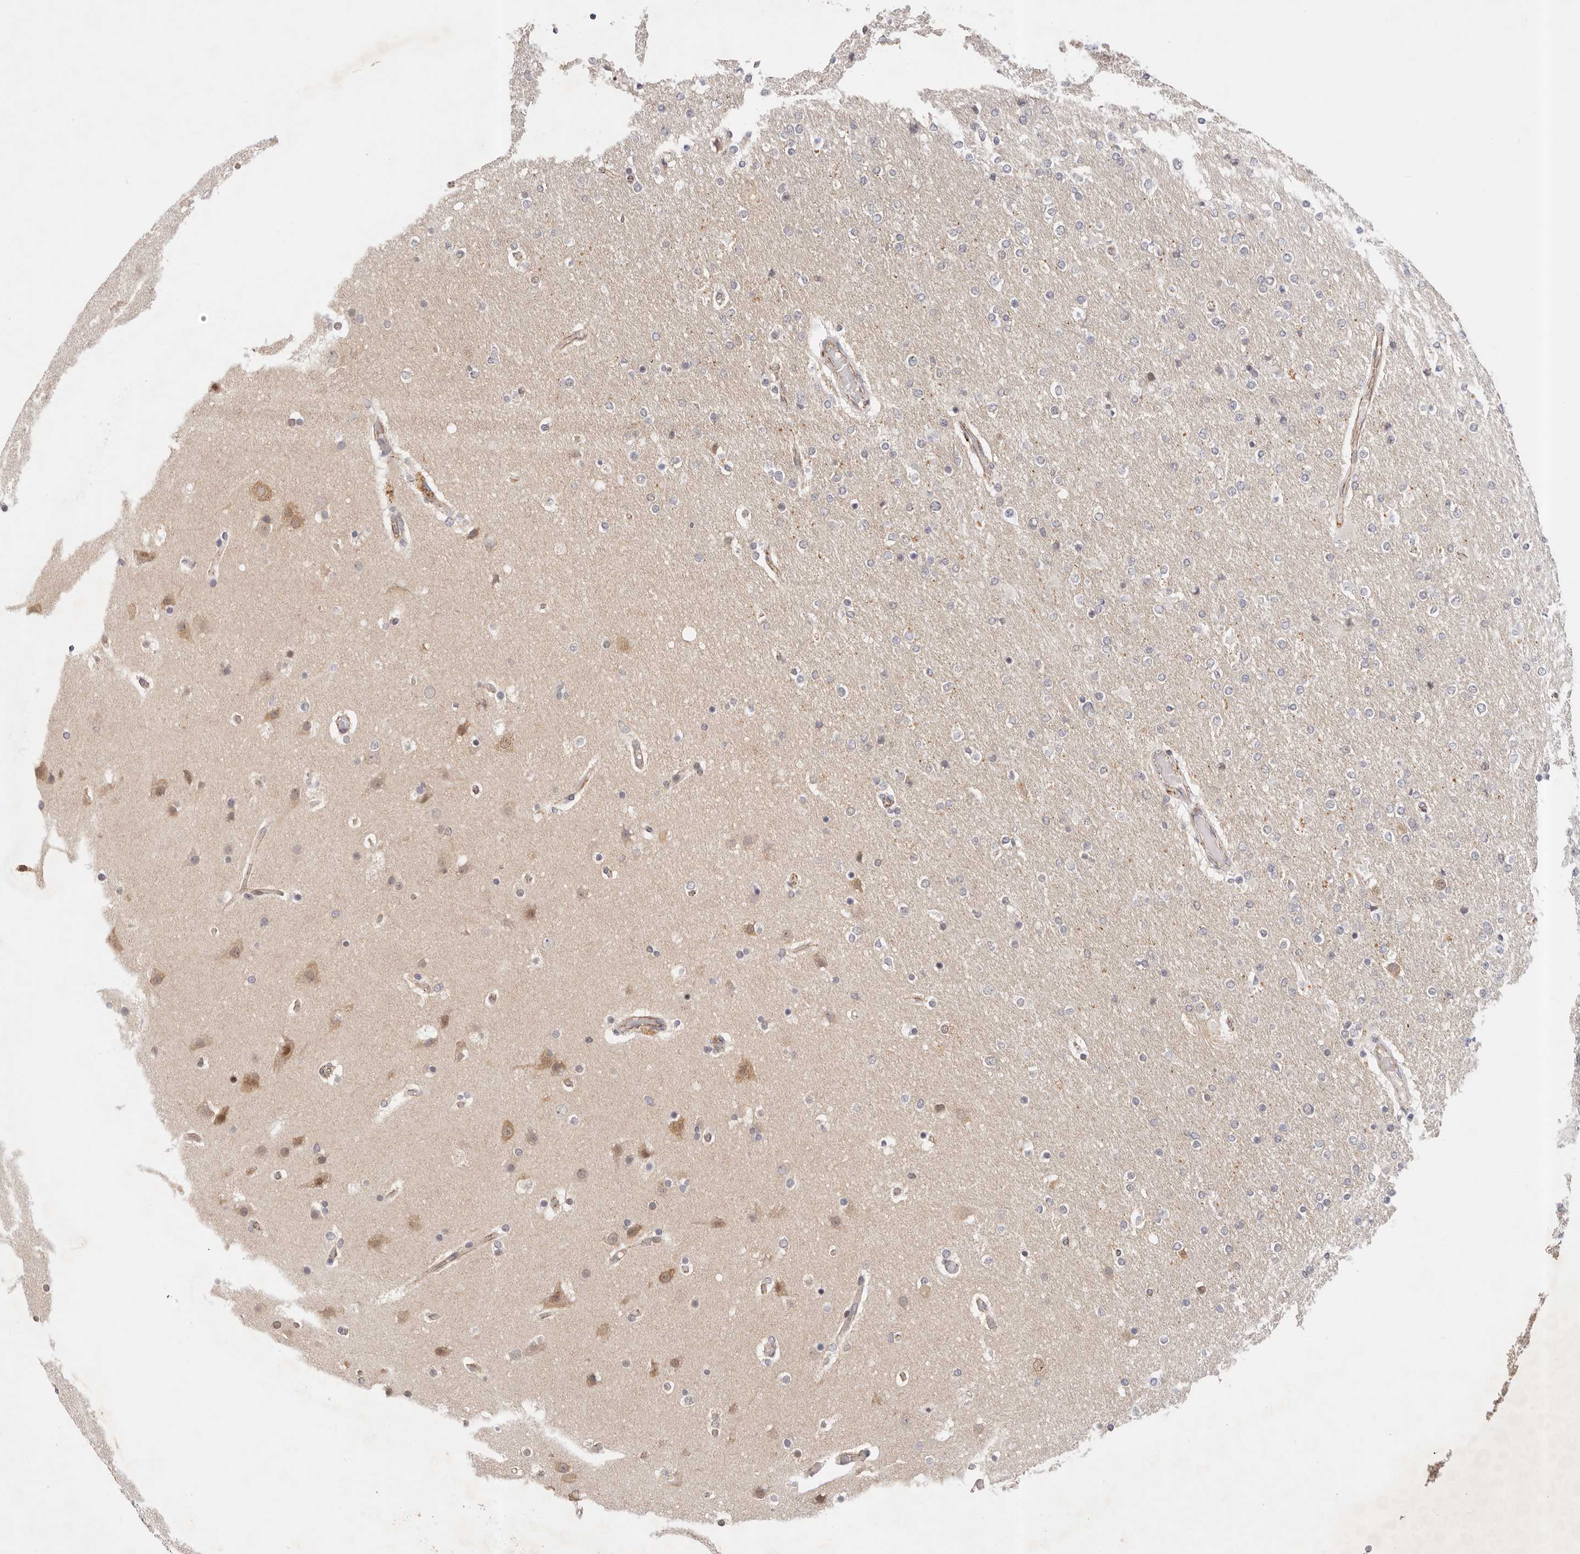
{"staining": {"intensity": "negative", "quantity": "none", "location": "none"}, "tissue": "glioma", "cell_type": "Tumor cells", "image_type": "cancer", "snomed": [{"axis": "morphology", "description": "Glioma, malignant, High grade"}, {"axis": "topography", "description": "Cerebral cortex"}], "caption": "A high-resolution image shows IHC staining of glioma, which demonstrates no significant staining in tumor cells.", "gene": "AFDN", "patient": {"sex": "female", "age": 36}}